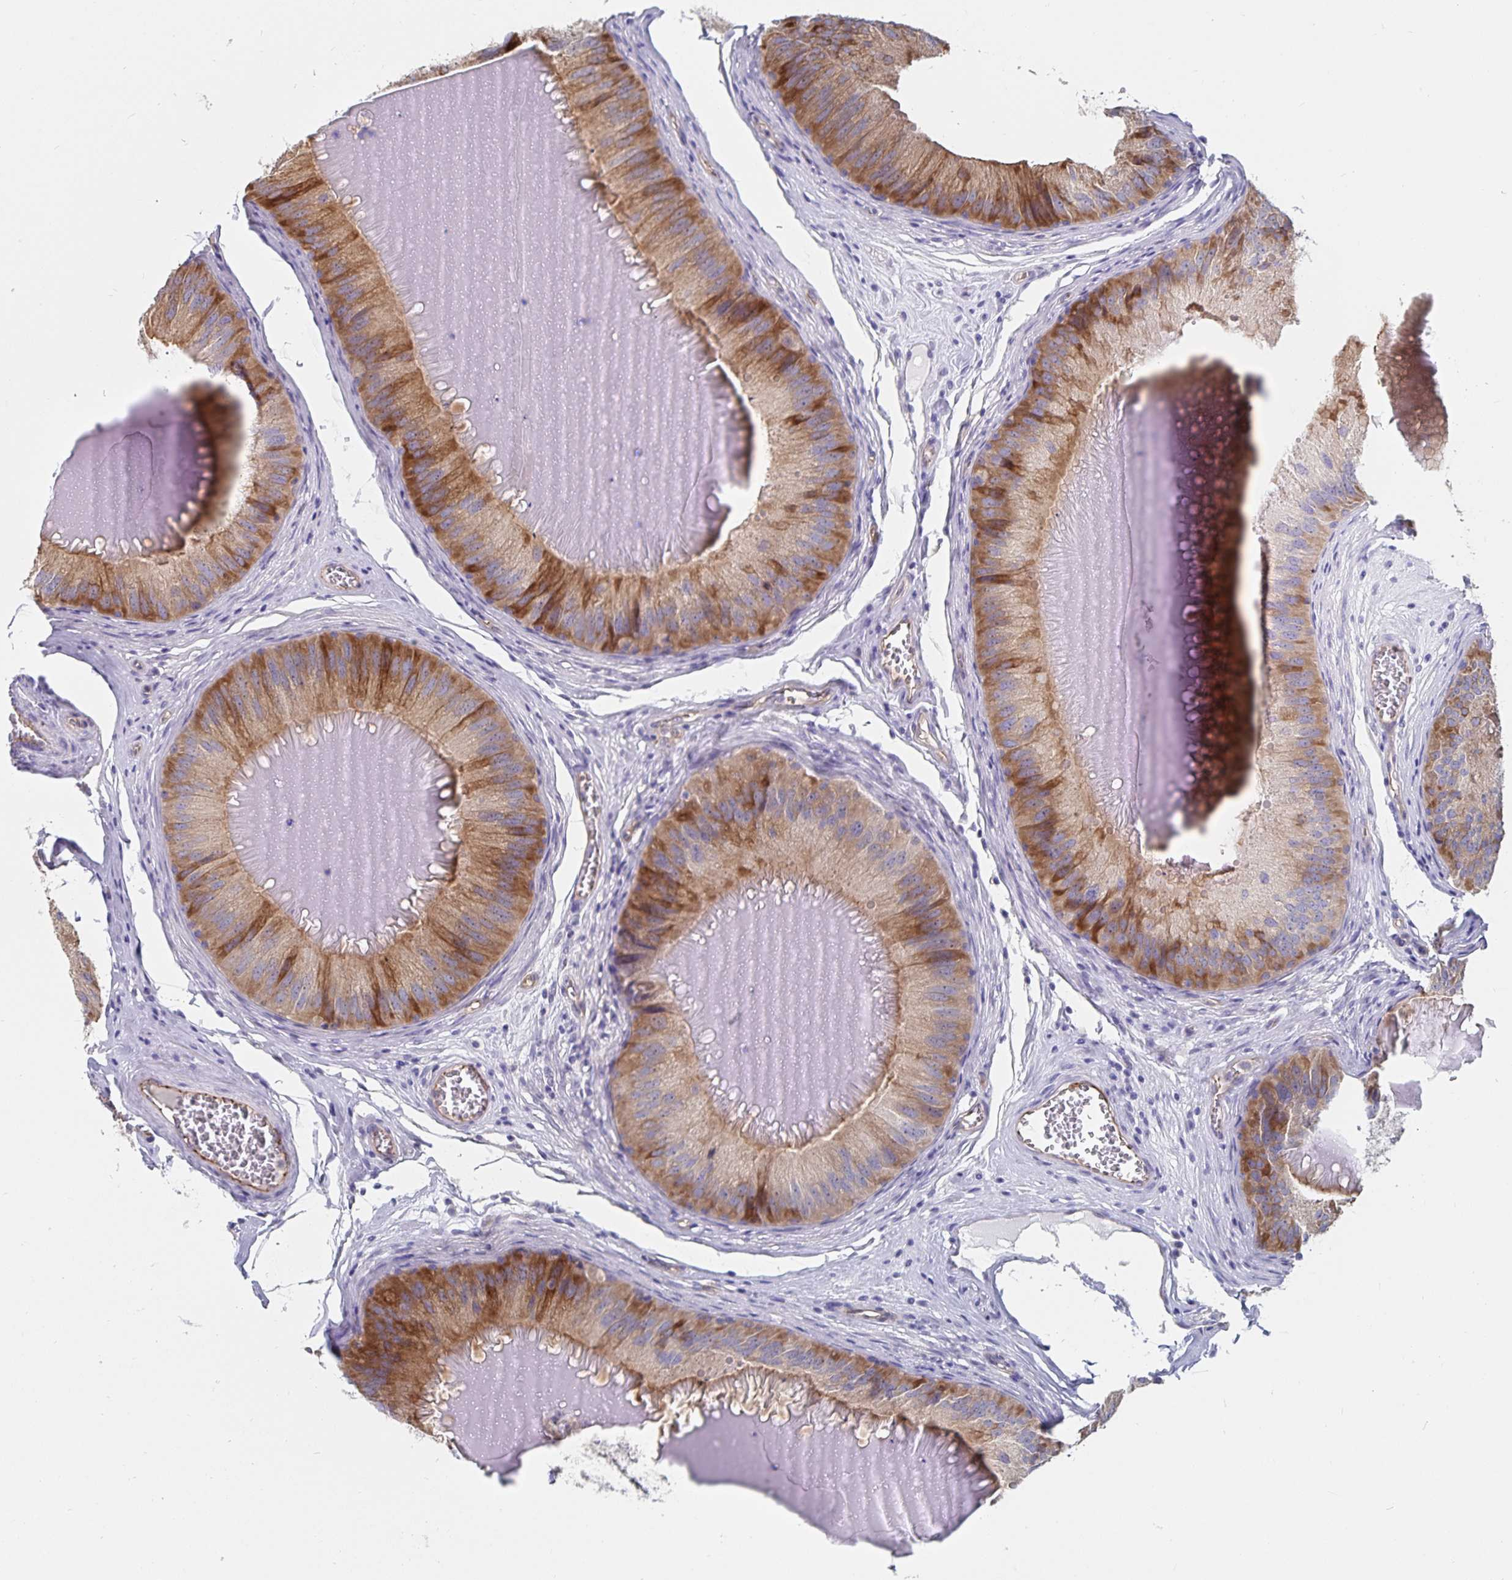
{"staining": {"intensity": "moderate", "quantity": "25%-75%", "location": "cytoplasmic/membranous"}, "tissue": "epididymis", "cell_type": "Glandular cells", "image_type": "normal", "snomed": [{"axis": "morphology", "description": "Normal tissue, NOS"}, {"axis": "topography", "description": "Epididymis, spermatic cord, NOS"}], "caption": "This image reveals immunohistochemistry staining of benign epididymis, with medium moderate cytoplasmic/membranous positivity in approximately 25%-75% of glandular cells.", "gene": "SSTR1", "patient": {"sex": "male", "age": 39}}